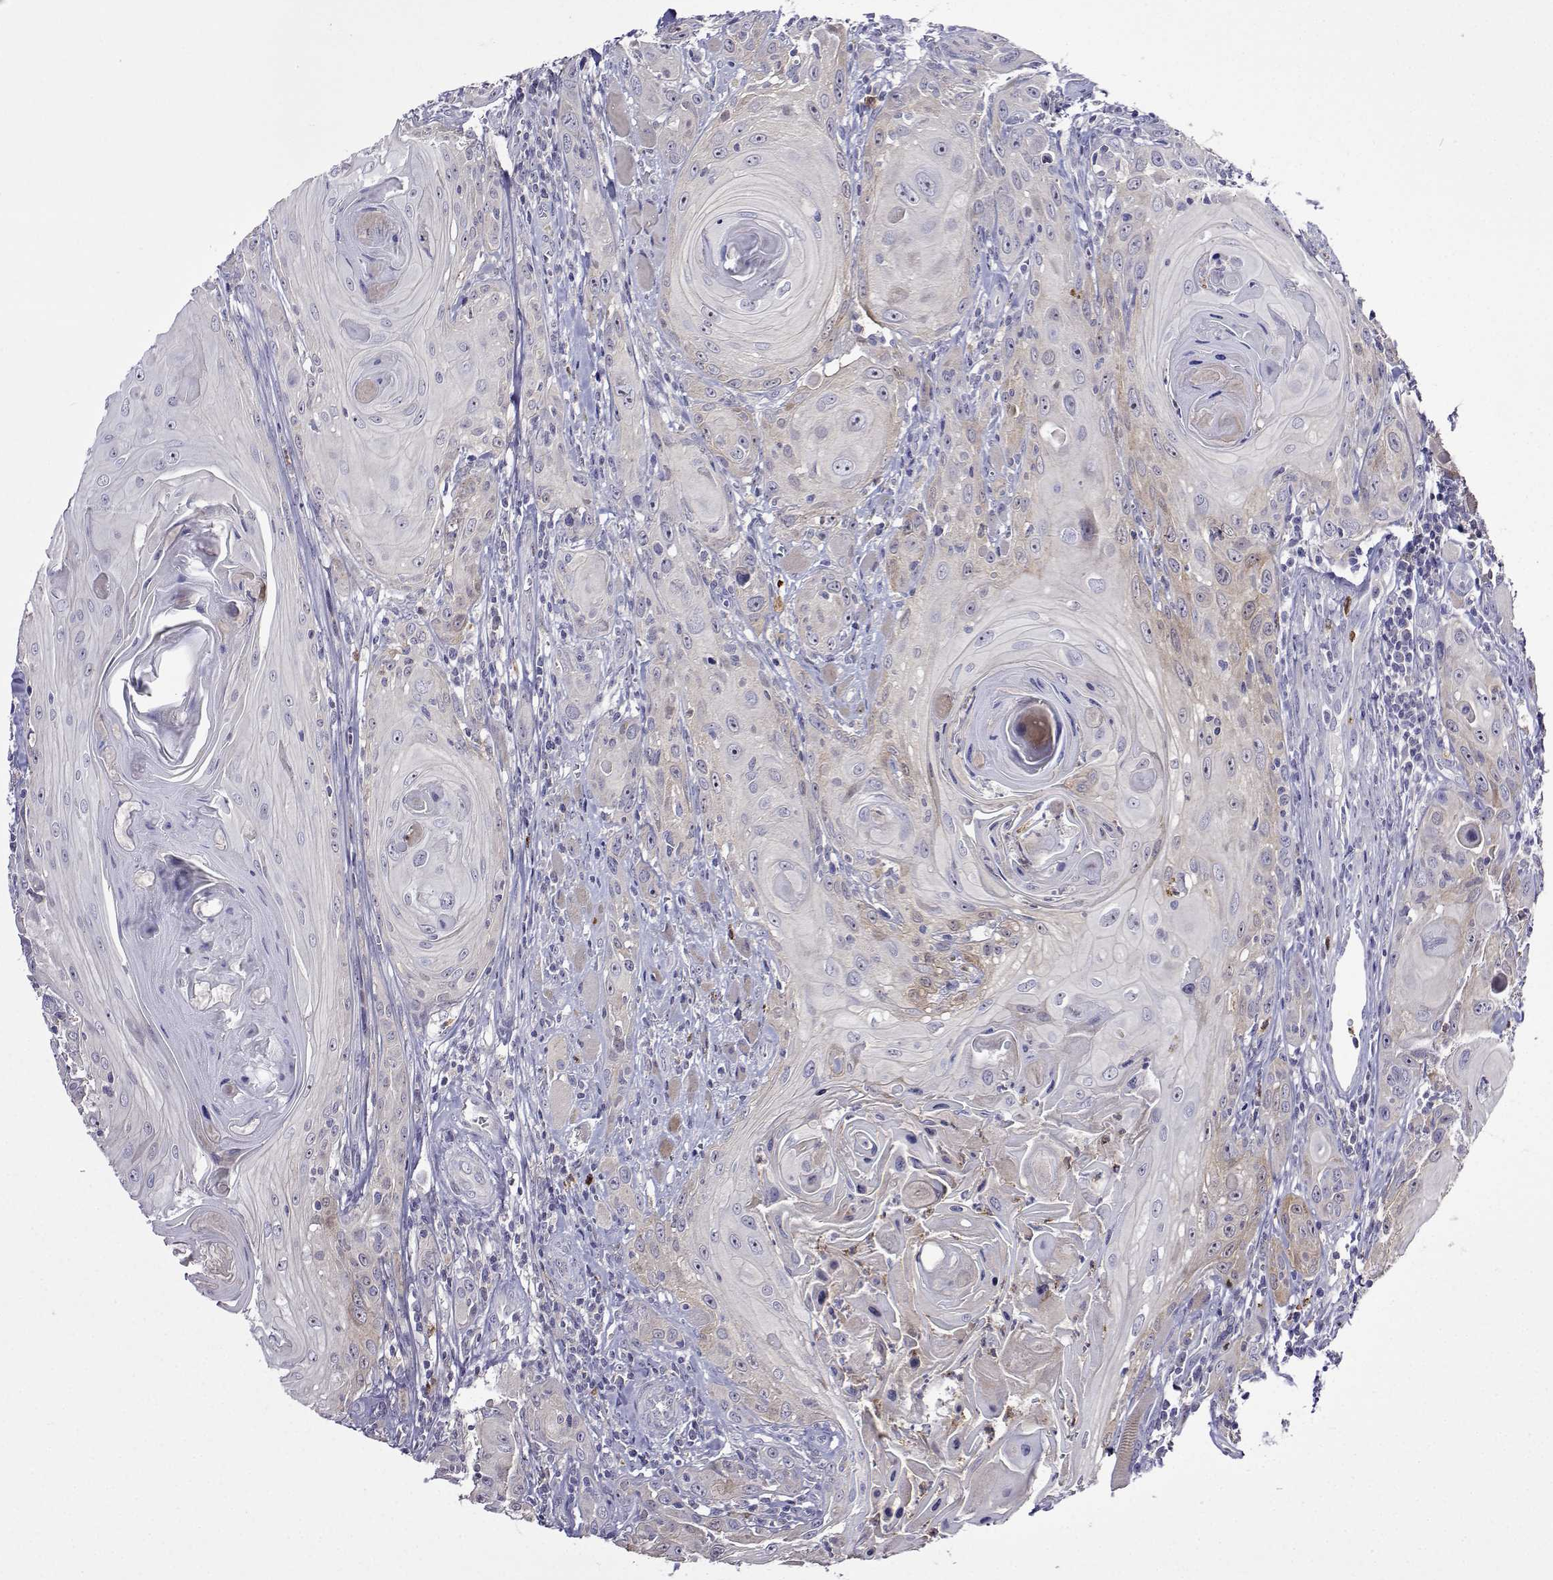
{"staining": {"intensity": "weak", "quantity": "<25%", "location": "cytoplasmic/membranous"}, "tissue": "head and neck cancer", "cell_type": "Tumor cells", "image_type": "cancer", "snomed": [{"axis": "morphology", "description": "Squamous cell carcinoma, NOS"}, {"axis": "topography", "description": "Head-Neck"}], "caption": "An image of human squamous cell carcinoma (head and neck) is negative for staining in tumor cells. Nuclei are stained in blue.", "gene": "SULT2A1", "patient": {"sex": "female", "age": 80}}